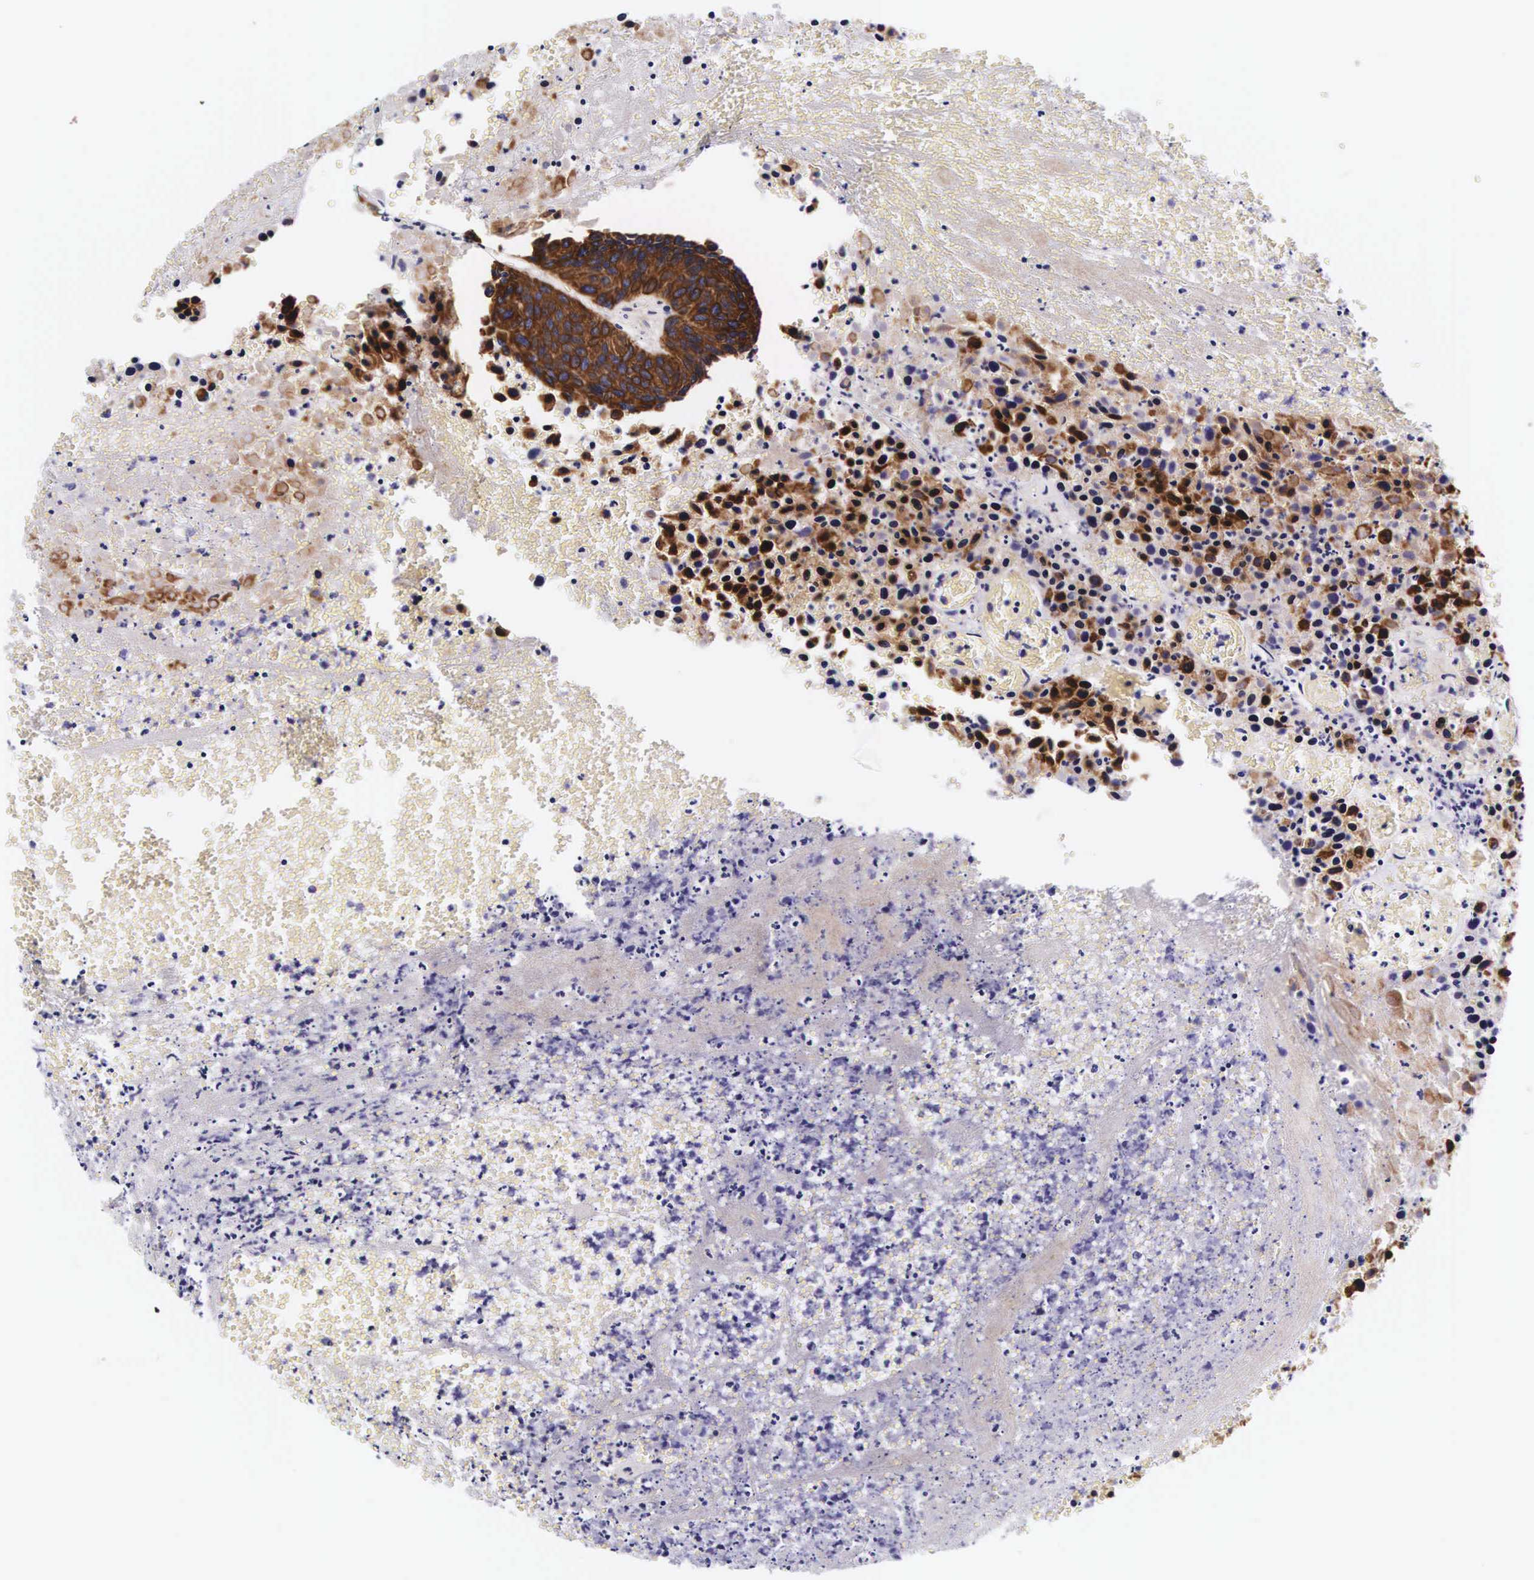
{"staining": {"intensity": "strong", "quantity": ">75%", "location": "cytoplasmic/membranous"}, "tissue": "urothelial cancer", "cell_type": "Tumor cells", "image_type": "cancer", "snomed": [{"axis": "morphology", "description": "Urothelial carcinoma, High grade"}, {"axis": "topography", "description": "Urinary bladder"}], "caption": "Immunohistochemical staining of human urothelial cancer reveals high levels of strong cytoplasmic/membranous protein expression in about >75% of tumor cells. Using DAB (3,3'-diaminobenzidine) (brown) and hematoxylin (blue) stains, captured at high magnification using brightfield microscopy.", "gene": "UPRT", "patient": {"sex": "male", "age": 66}}